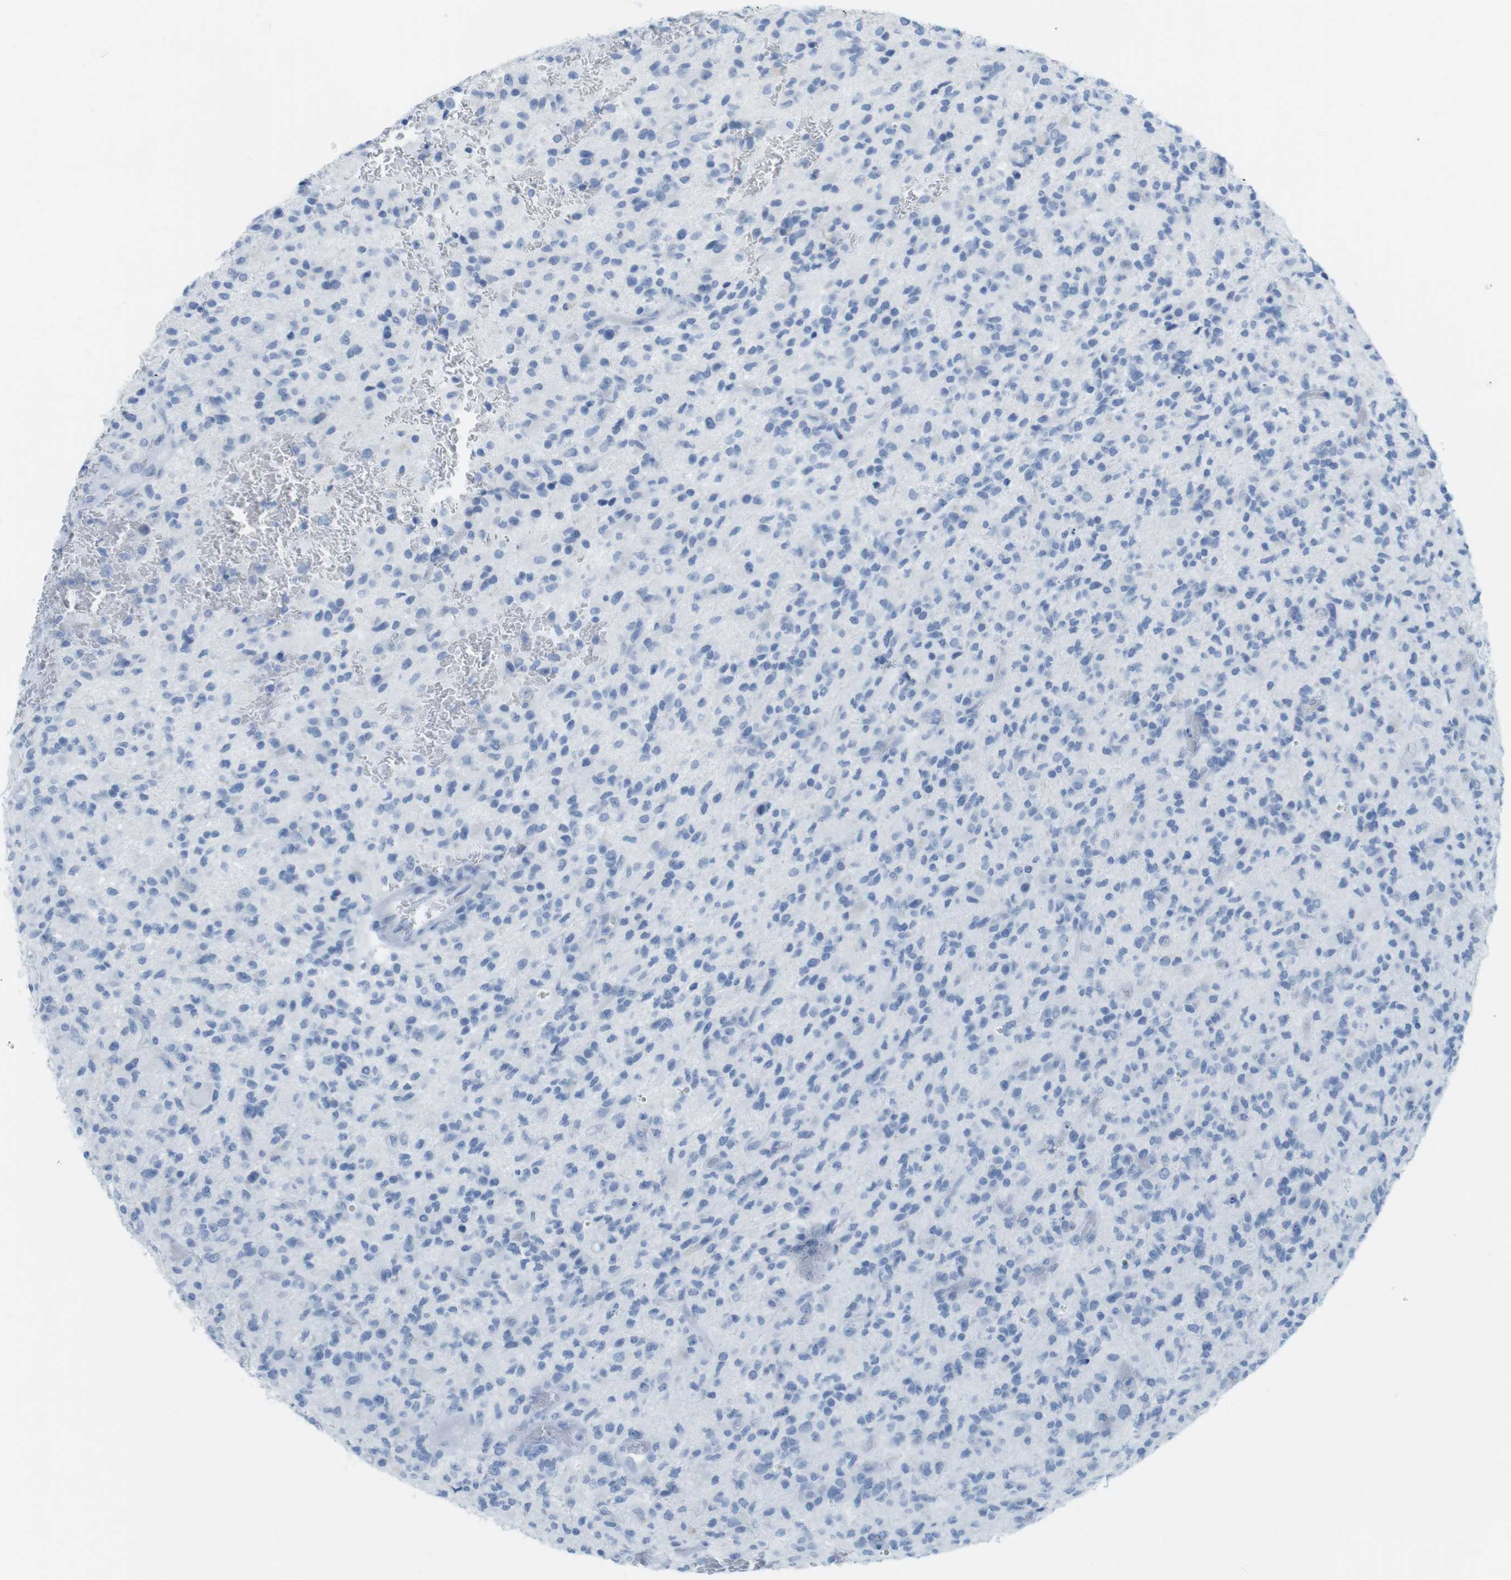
{"staining": {"intensity": "negative", "quantity": "none", "location": "none"}, "tissue": "glioma", "cell_type": "Tumor cells", "image_type": "cancer", "snomed": [{"axis": "morphology", "description": "Glioma, malignant, High grade"}, {"axis": "topography", "description": "Brain"}], "caption": "High magnification brightfield microscopy of glioma stained with DAB (3,3'-diaminobenzidine) (brown) and counterstained with hematoxylin (blue): tumor cells show no significant positivity.", "gene": "TNNT2", "patient": {"sex": "male", "age": 71}}